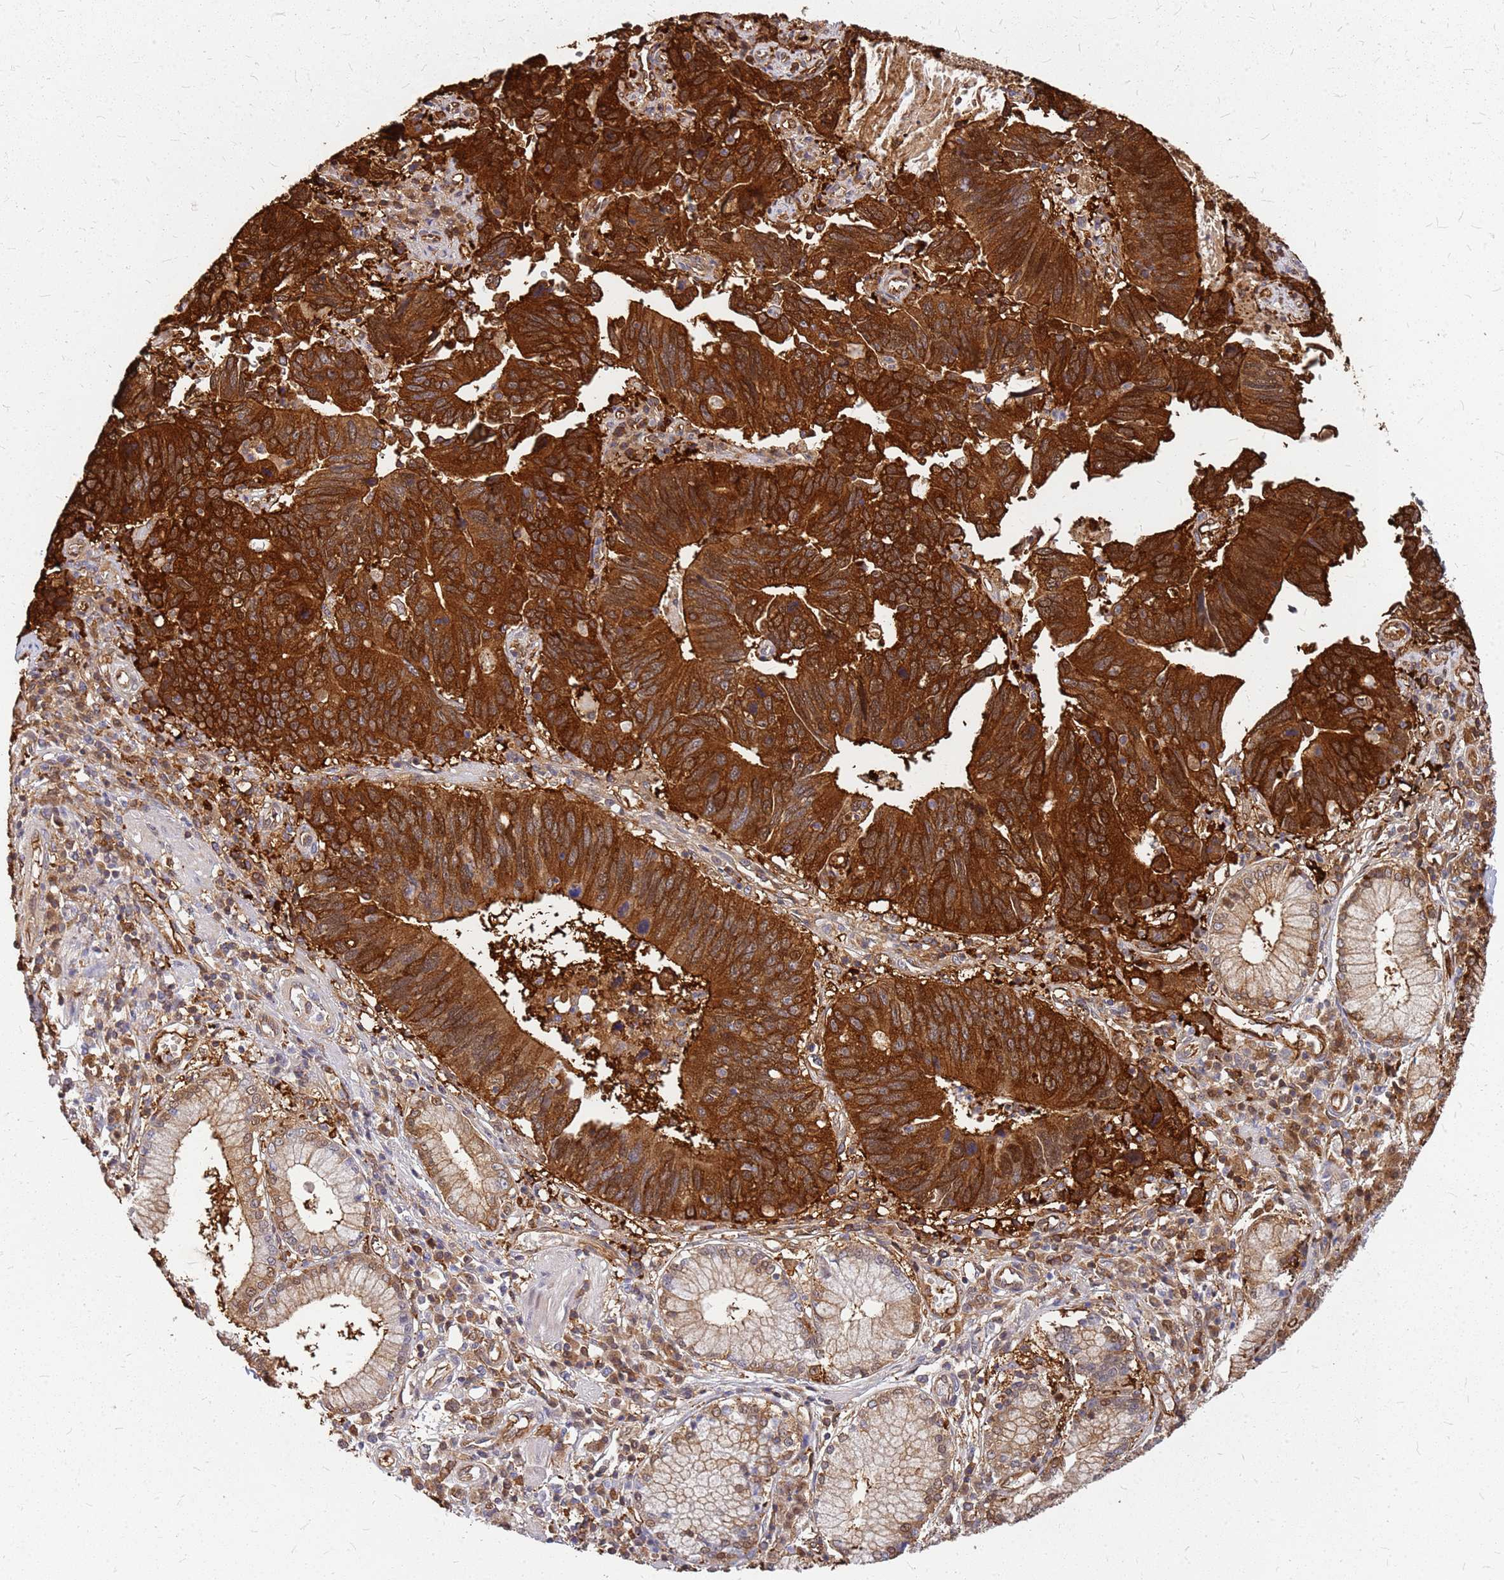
{"staining": {"intensity": "strong", "quantity": ">75%", "location": "cytoplasmic/membranous"}, "tissue": "stomach cancer", "cell_type": "Tumor cells", "image_type": "cancer", "snomed": [{"axis": "morphology", "description": "Adenocarcinoma, NOS"}, {"axis": "topography", "description": "Stomach"}], "caption": "This is a histology image of IHC staining of stomach adenocarcinoma, which shows strong staining in the cytoplasmic/membranous of tumor cells.", "gene": "HDX", "patient": {"sex": "male", "age": 59}}